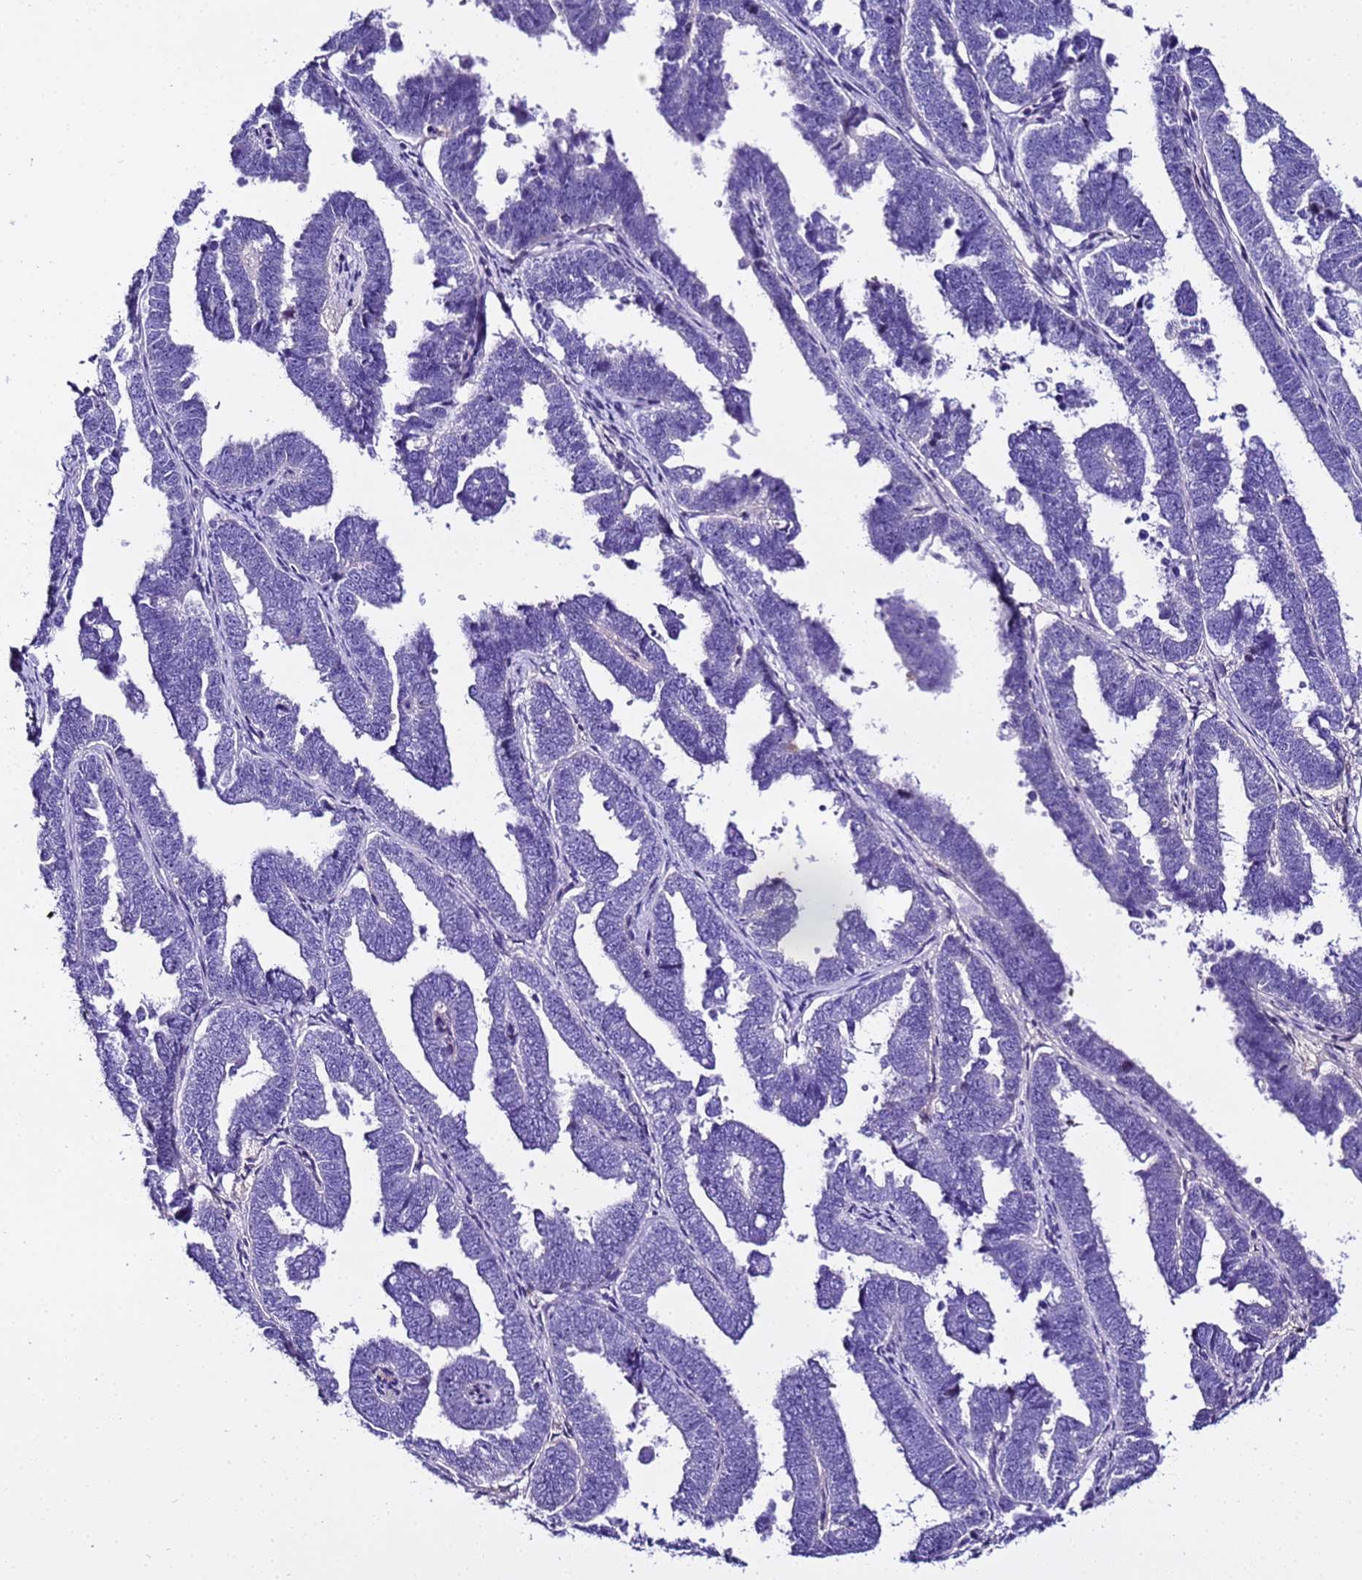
{"staining": {"intensity": "negative", "quantity": "none", "location": "none"}, "tissue": "endometrial cancer", "cell_type": "Tumor cells", "image_type": "cancer", "snomed": [{"axis": "morphology", "description": "Adenocarcinoma, NOS"}, {"axis": "topography", "description": "Endometrium"}], "caption": "An immunohistochemistry (IHC) image of endometrial cancer (adenocarcinoma) is shown. There is no staining in tumor cells of endometrial cancer (adenocarcinoma).", "gene": "CFHR2", "patient": {"sex": "female", "age": 75}}